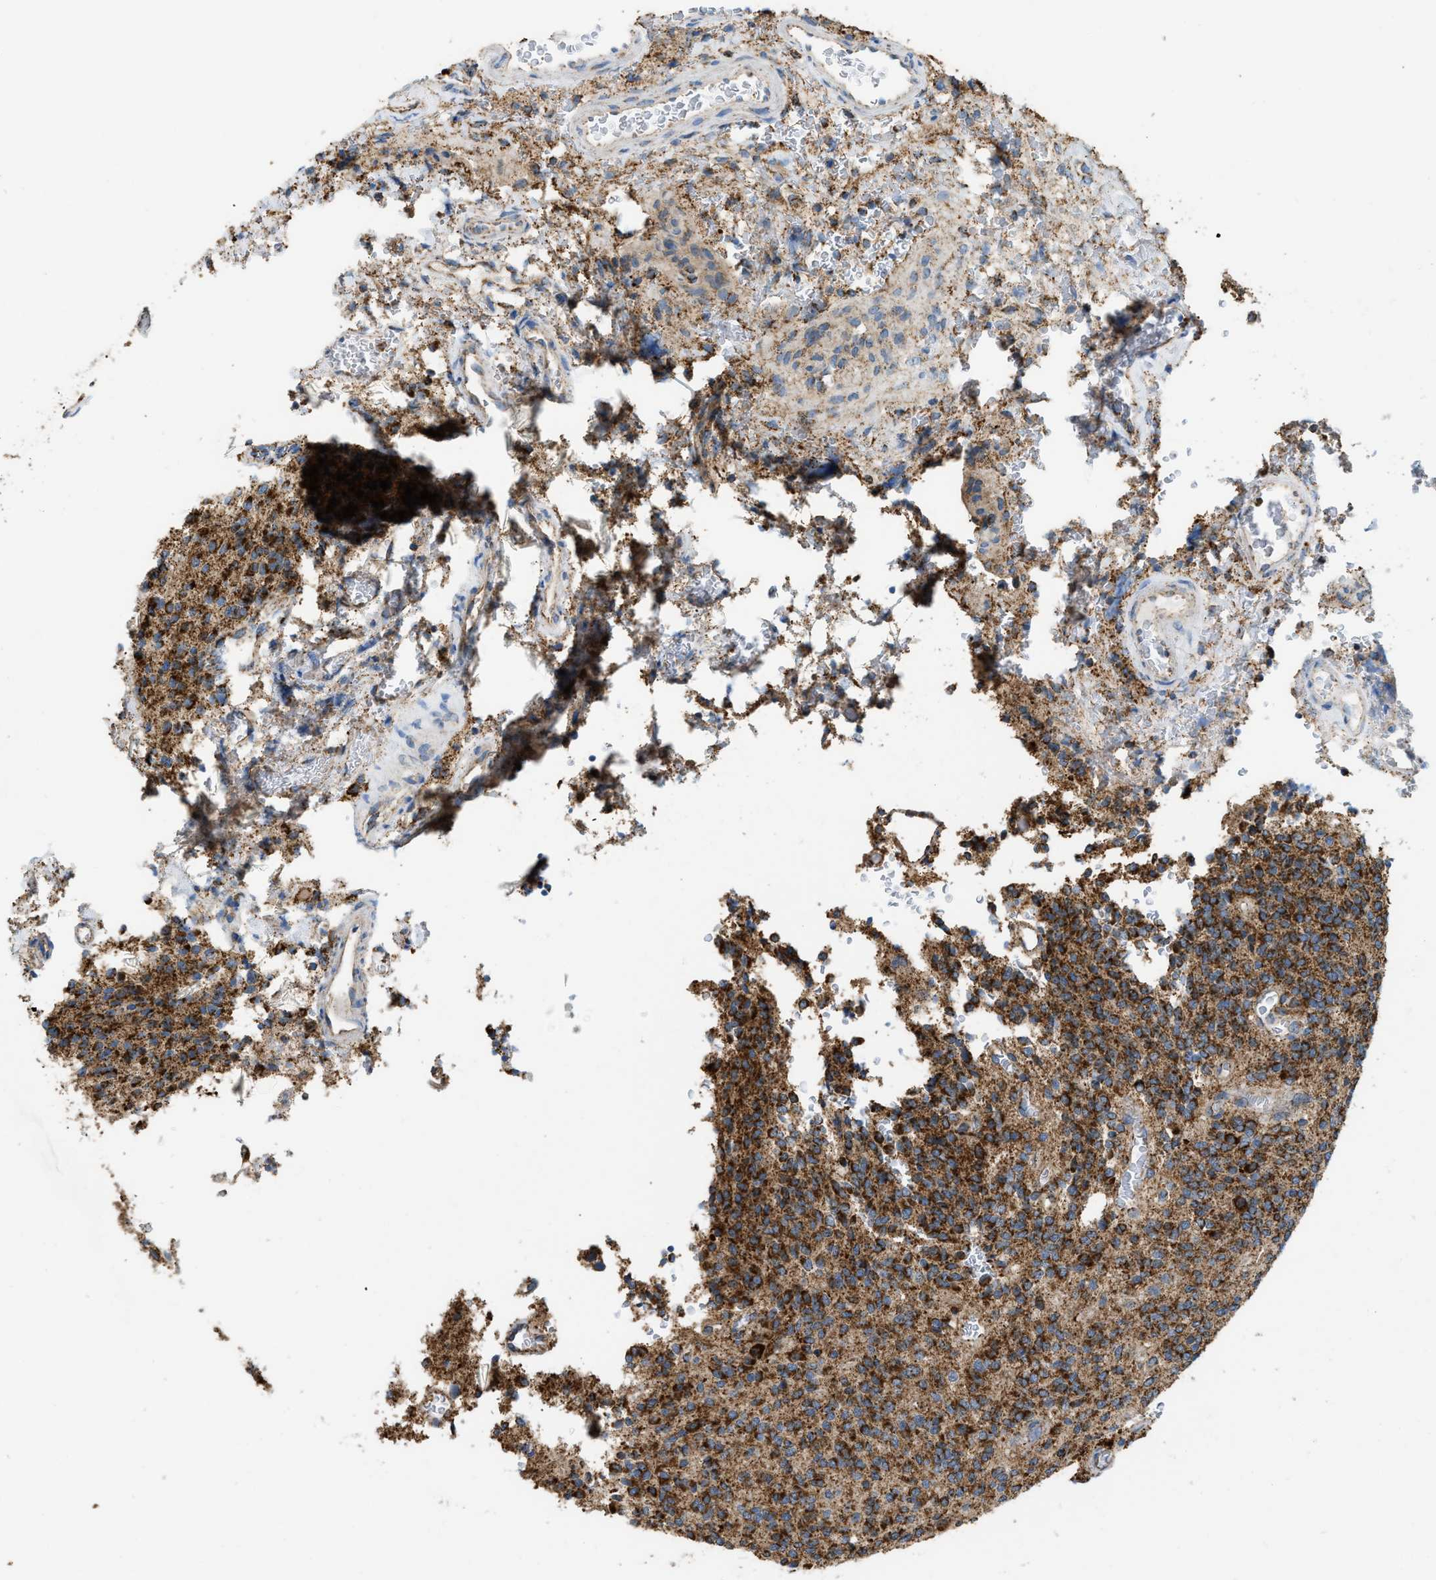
{"staining": {"intensity": "strong", "quantity": ">75%", "location": "cytoplasmic/membranous"}, "tissue": "glioma", "cell_type": "Tumor cells", "image_type": "cancer", "snomed": [{"axis": "morphology", "description": "Glioma, malignant, High grade"}, {"axis": "topography", "description": "Brain"}], "caption": "IHC (DAB) staining of human malignant glioma (high-grade) displays strong cytoplasmic/membranous protein positivity in approximately >75% of tumor cells.", "gene": "ETFB", "patient": {"sex": "male", "age": 34}}